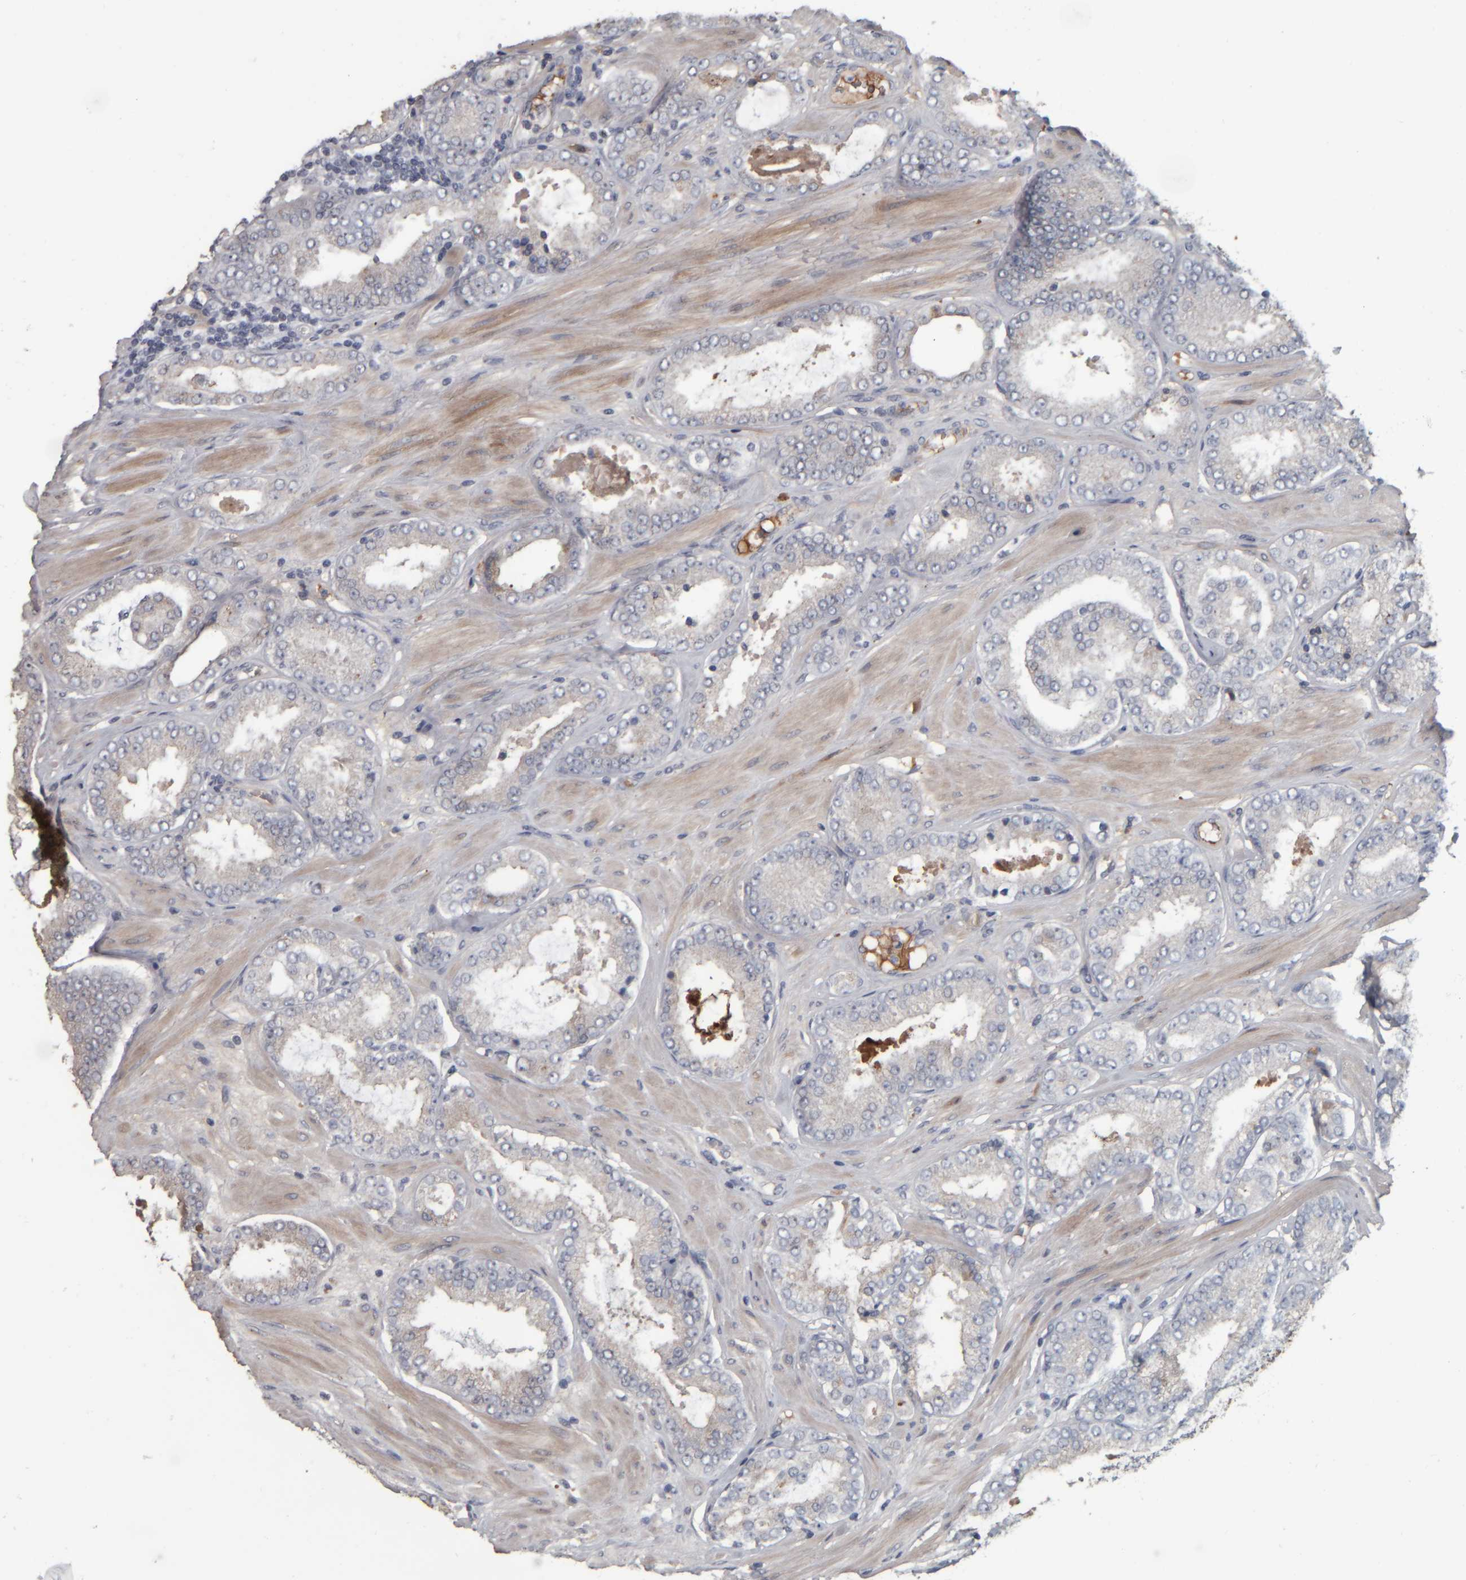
{"staining": {"intensity": "negative", "quantity": "none", "location": "none"}, "tissue": "prostate cancer", "cell_type": "Tumor cells", "image_type": "cancer", "snomed": [{"axis": "morphology", "description": "Adenocarcinoma, Low grade"}, {"axis": "topography", "description": "Prostate"}], "caption": "This is an IHC histopathology image of human prostate adenocarcinoma (low-grade). There is no staining in tumor cells.", "gene": "CAVIN4", "patient": {"sex": "male", "age": 62}}